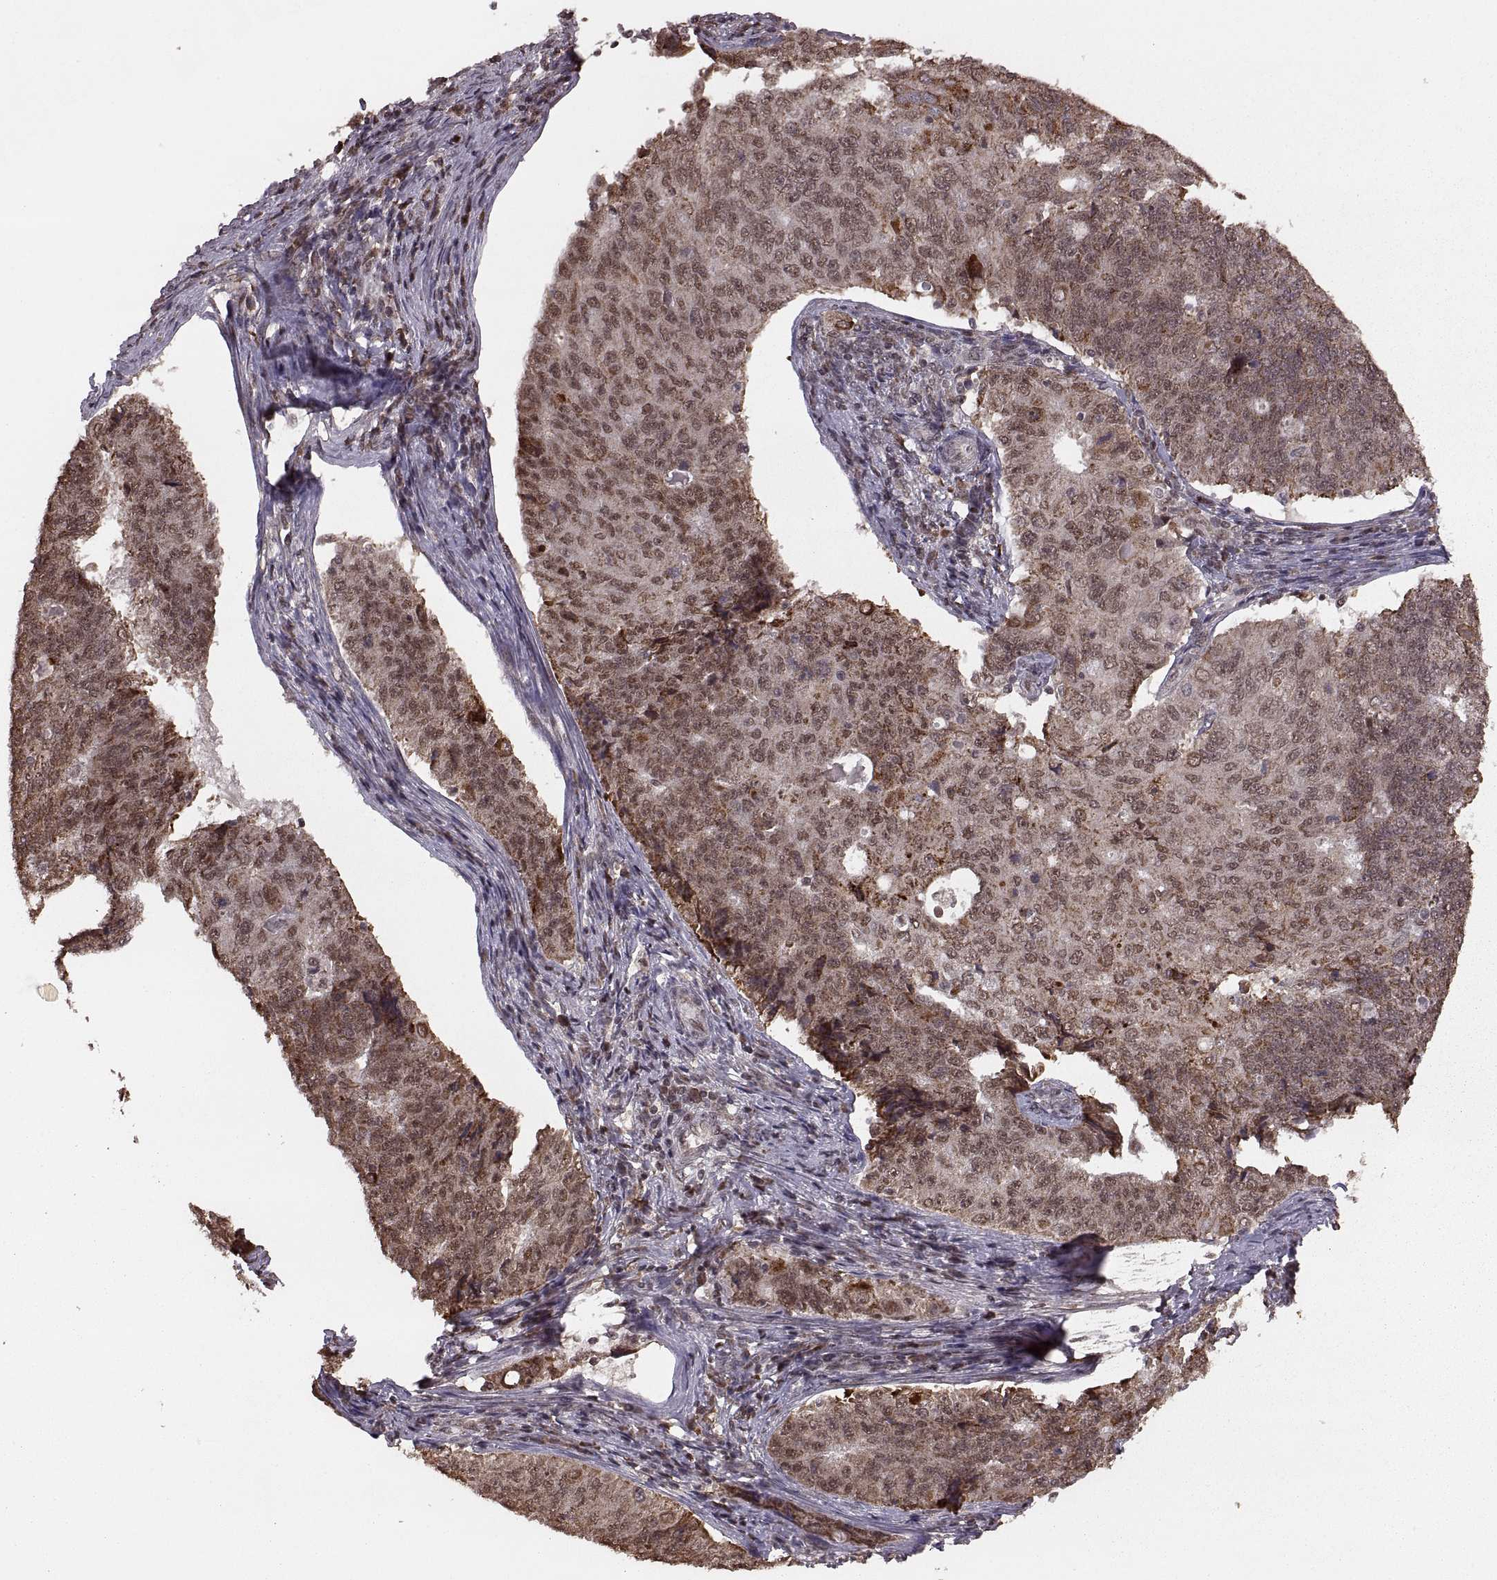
{"staining": {"intensity": "moderate", "quantity": ">75%", "location": "cytoplasmic/membranous"}, "tissue": "endometrial cancer", "cell_type": "Tumor cells", "image_type": "cancer", "snomed": [{"axis": "morphology", "description": "Adenocarcinoma, NOS"}, {"axis": "topography", "description": "Endometrium"}], "caption": "Immunohistochemistry (IHC) histopathology image of neoplastic tissue: human endometrial adenocarcinoma stained using IHC reveals medium levels of moderate protein expression localized specifically in the cytoplasmic/membranous of tumor cells, appearing as a cytoplasmic/membranous brown color.", "gene": "RFT1", "patient": {"sex": "female", "age": 43}}